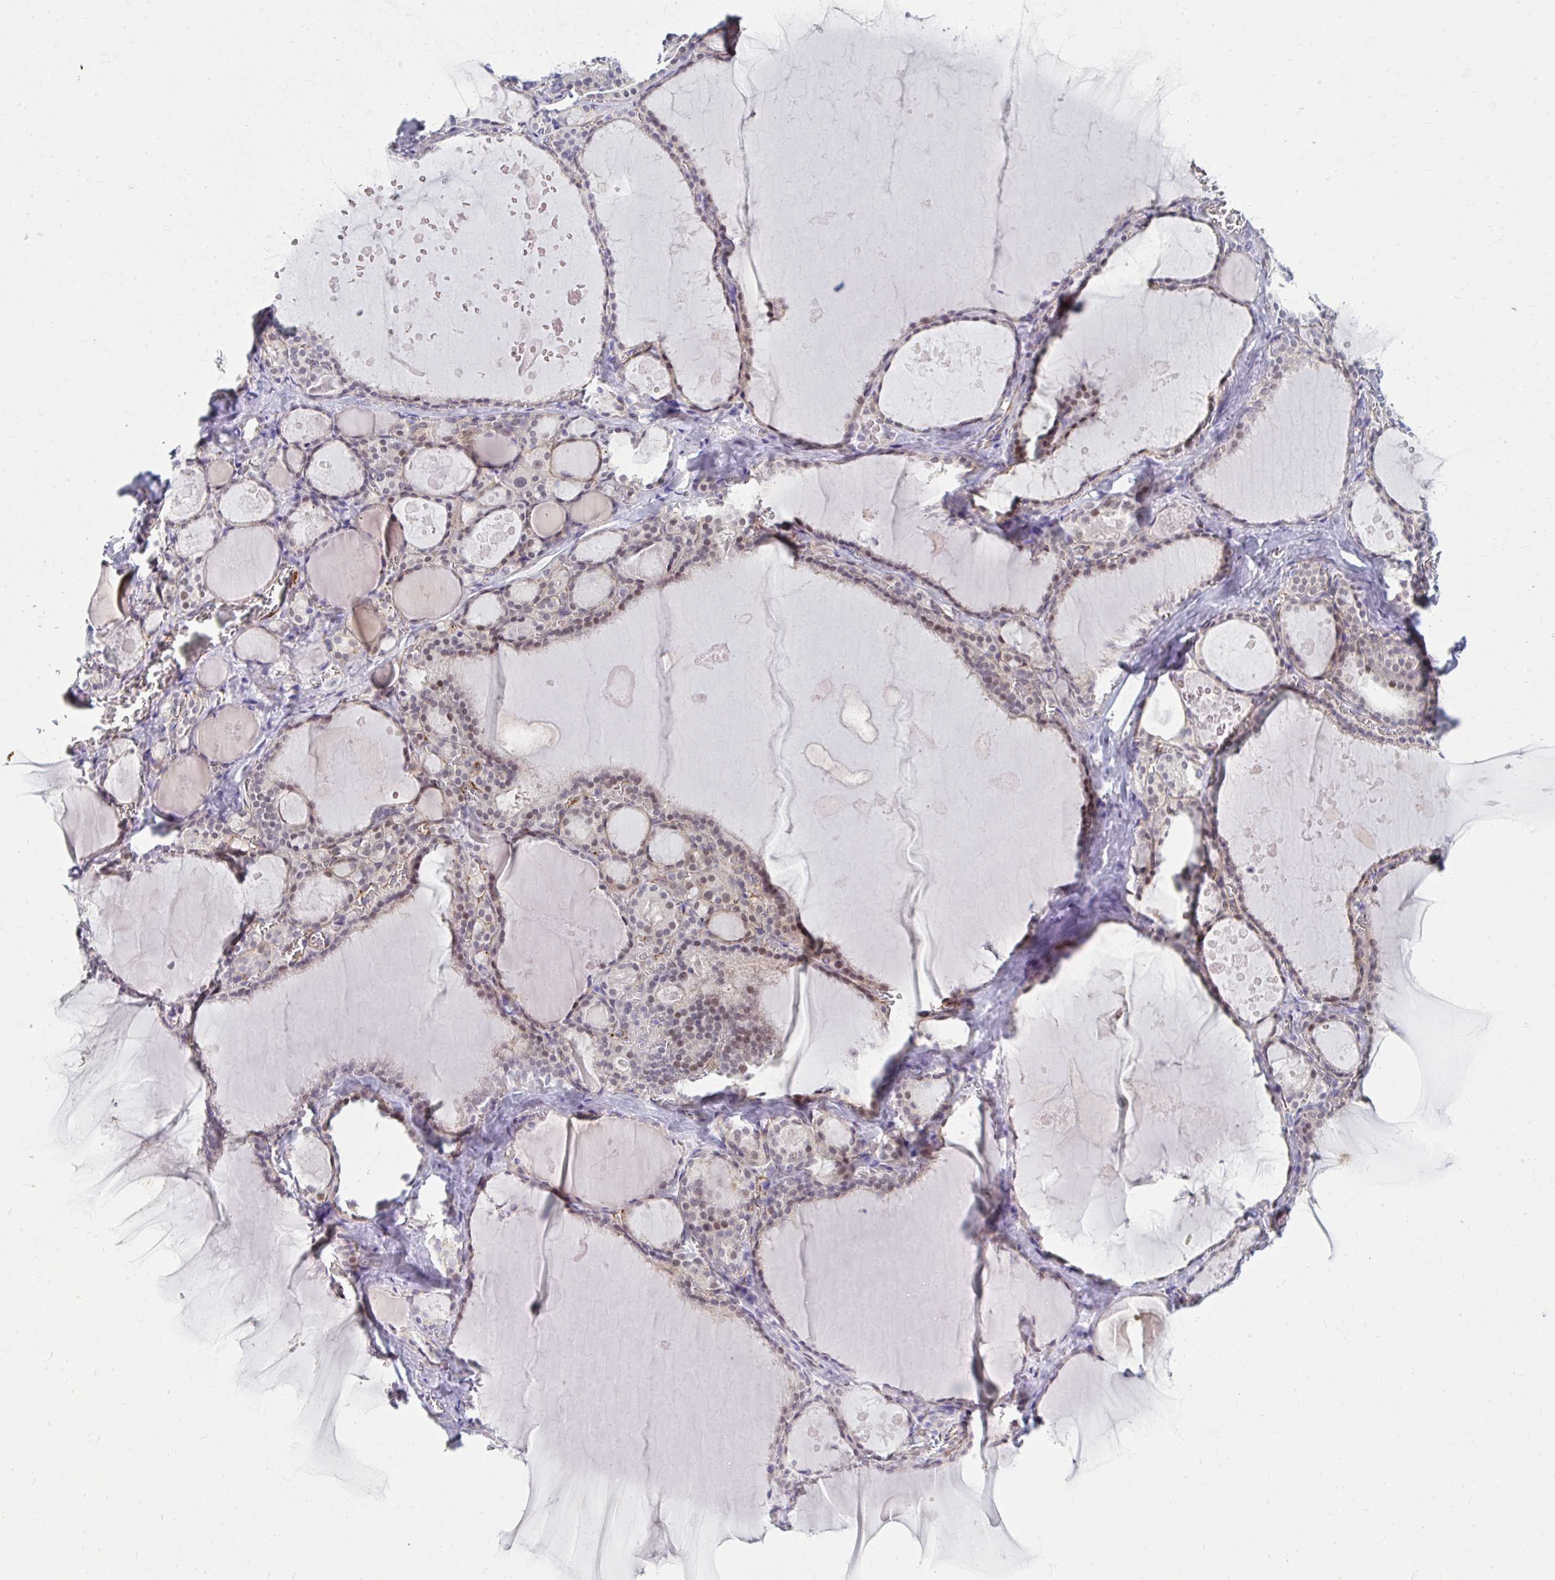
{"staining": {"intensity": "weak", "quantity": "25%-75%", "location": "nuclear"}, "tissue": "thyroid gland", "cell_type": "Glandular cells", "image_type": "normal", "snomed": [{"axis": "morphology", "description": "Normal tissue, NOS"}, {"axis": "topography", "description": "Thyroid gland"}], "caption": "Immunohistochemistry of unremarkable thyroid gland demonstrates low levels of weak nuclear staining in approximately 25%-75% of glandular cells.", "gene": "ANKRD62", "patient": {"sex": "male", "age": 56}}